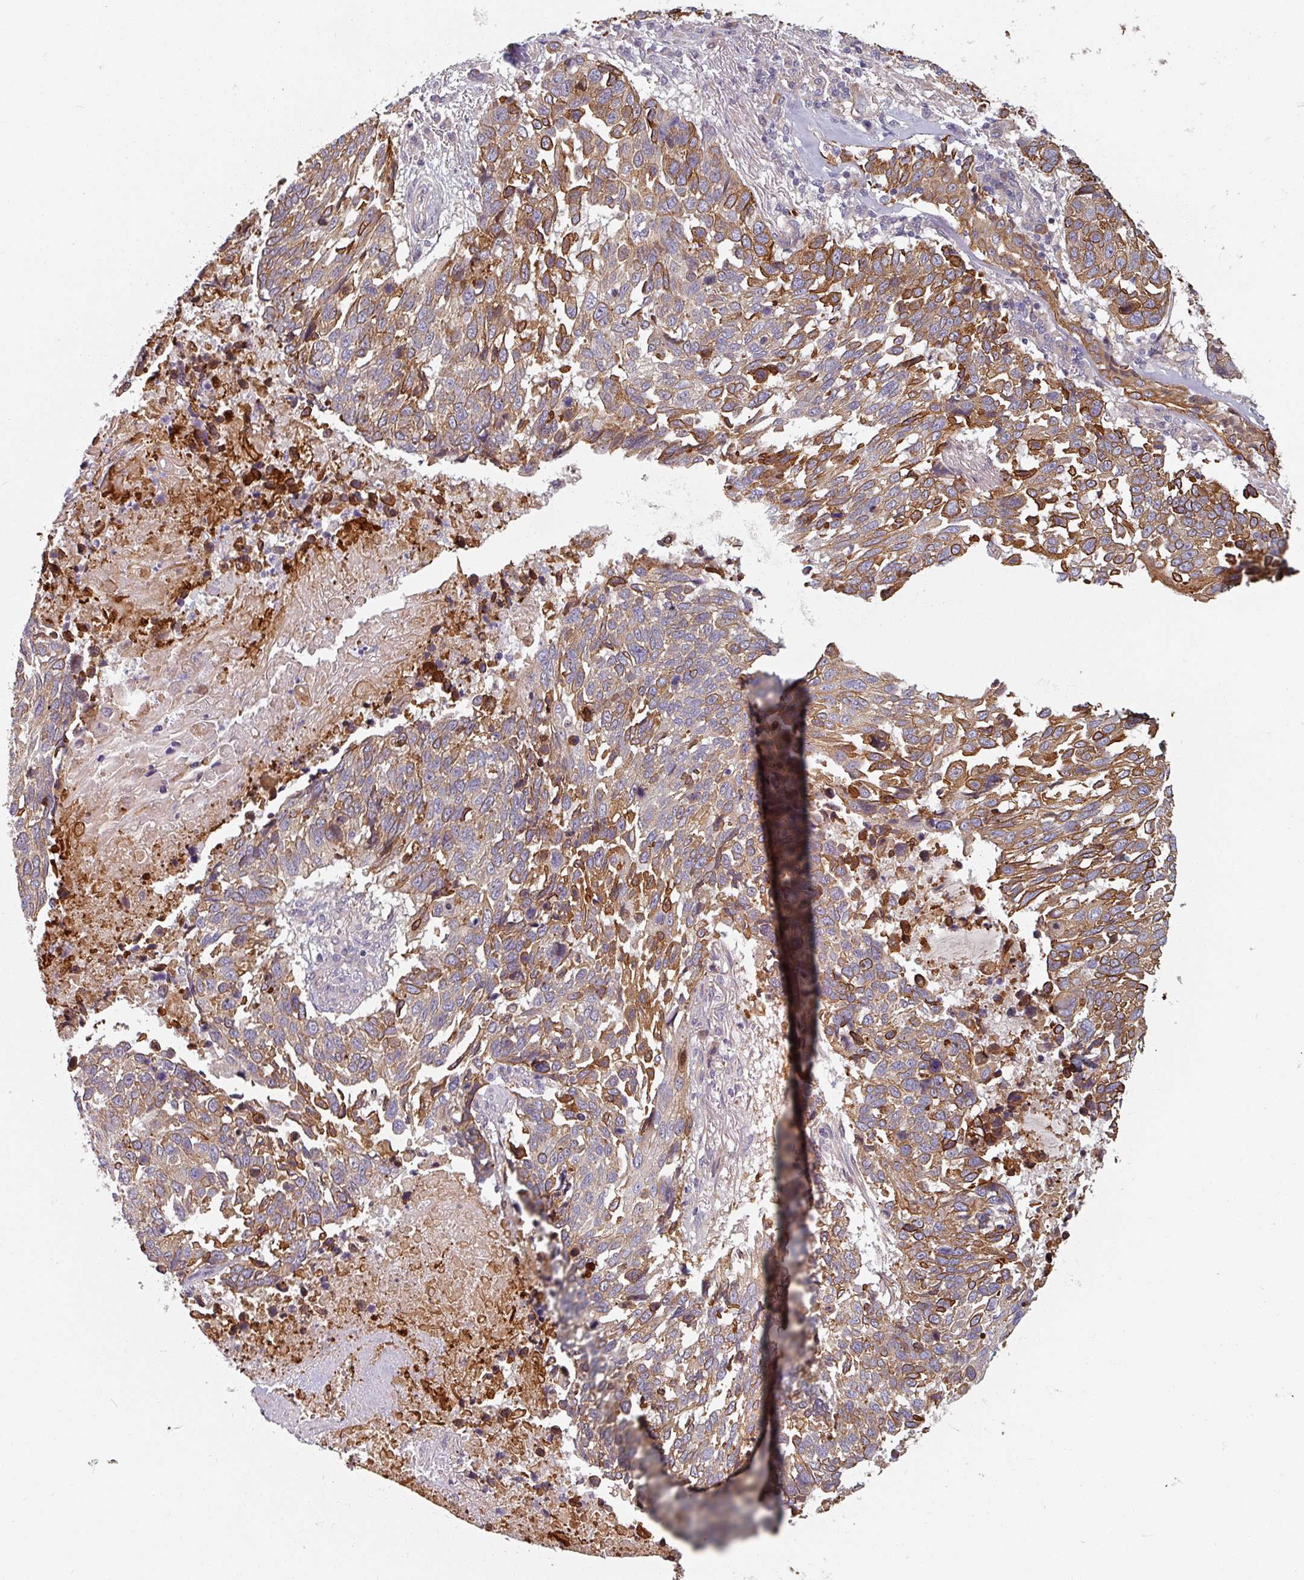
{"staining": {"intensity": "moderate", "quantity": "25%-75%", "location": "cytoplasmic/membranous"}, "tissue": "lung cancer", "cell_type": "Tumor cells", "image_type": "cancer", "snomed": [{"axis": "morphology", "description": "Squamous cell carcinoma, NOS"}, {"axis": "topography", "description": "Lung"}], "caption": "Brown immunohistochemical staining in human lung squamous cell carcinoma shows moderate cytoplasmic/membranous positivity in approximately 25%-75% of tumor cells.", "gene": "C4BPB", "patient": {"sex": "male", "age": 62}}